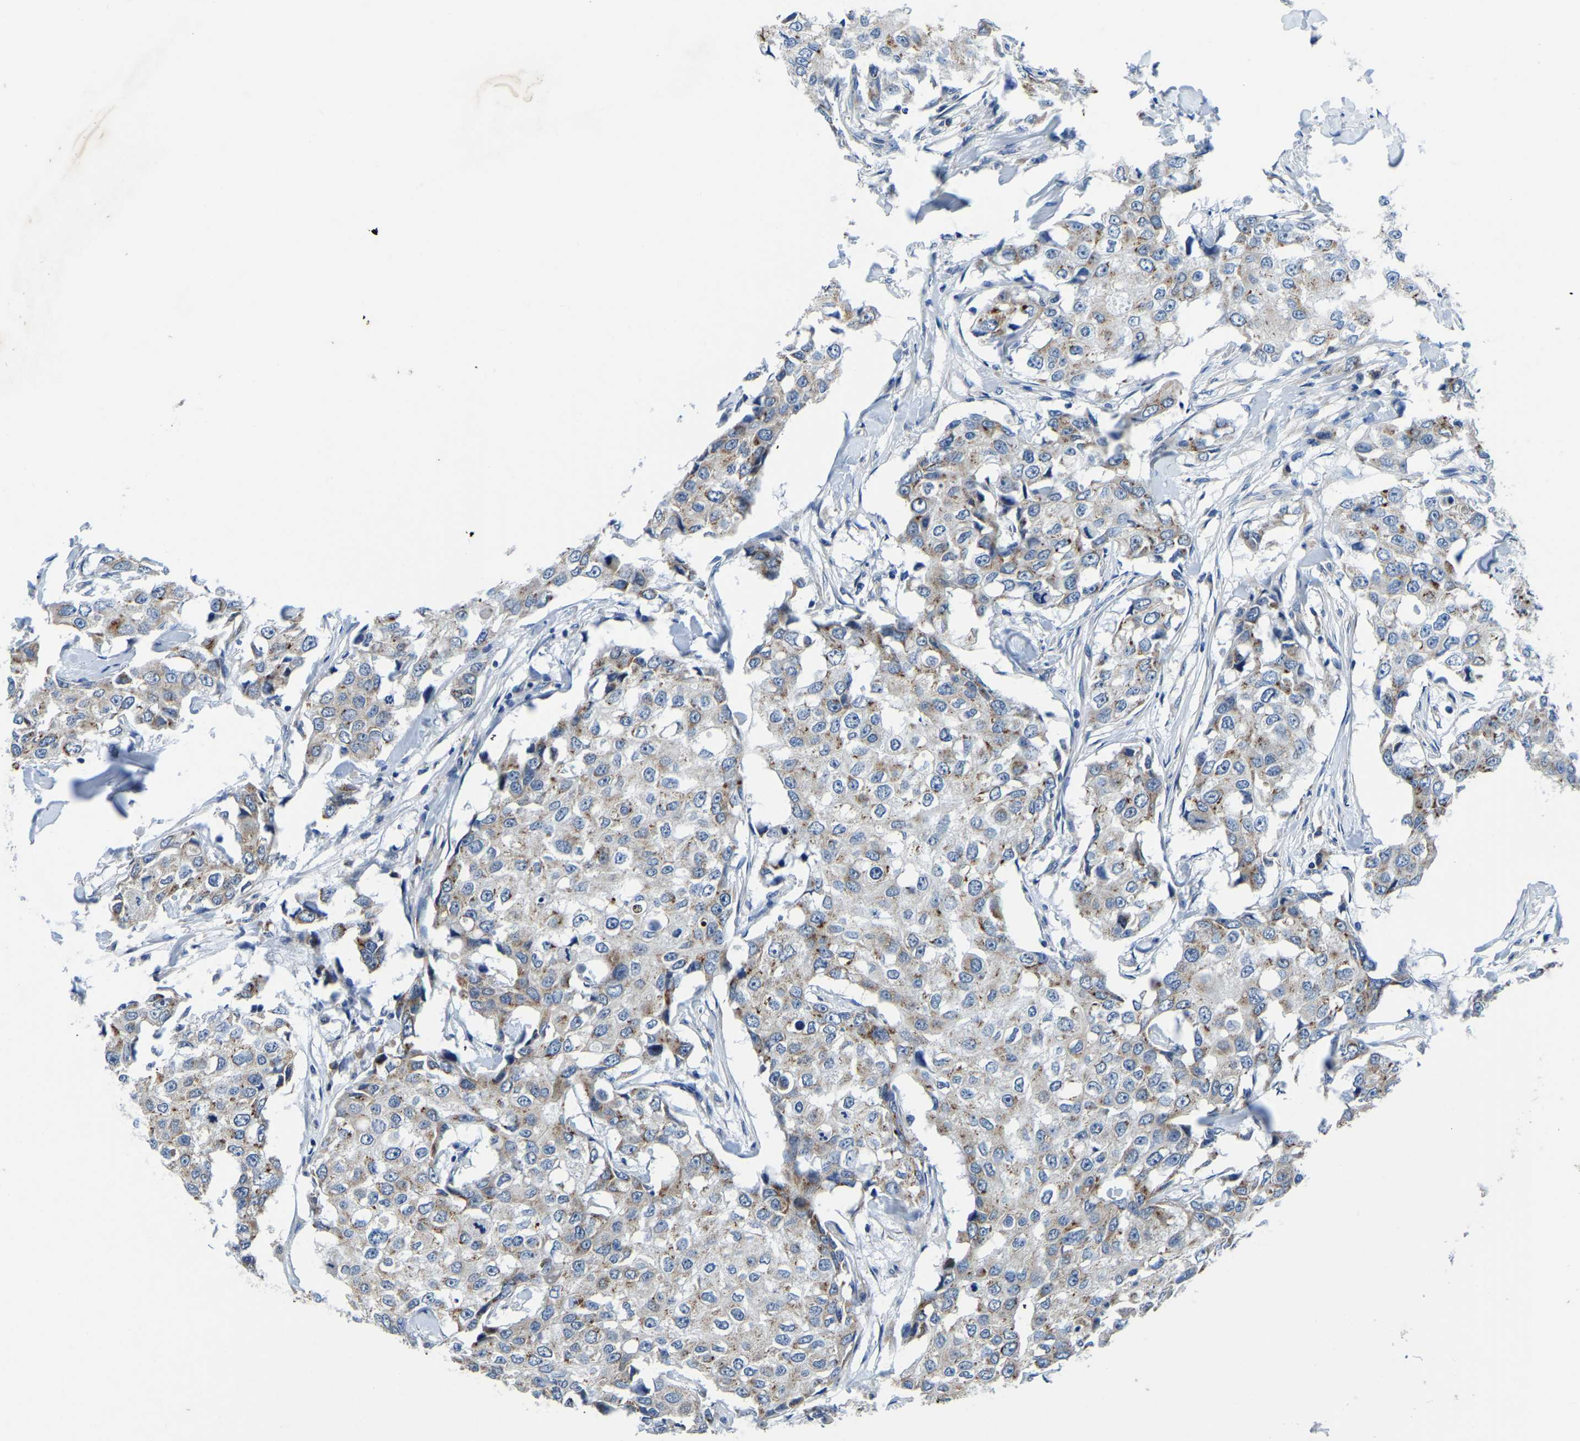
{"staining": {"intensity": "moderate", "quantity": "25%-75%", "location": "cytoplasmic/membranous"}, "tissue": "breast cancer", "cell_type": "Tumor cells", "image_type": "cancer", "snomed": [{"axis": "morphology", "description": "Duct carcinoma"}, {"axis": "topography", "description": "Breast"}], "caption": "This histopathology image reveals IHC staining of human breast invasive ductal carcinoma, with medium moderate cytoplasmic/membranous staining in approximately 25%-75% of tumor cells.", "gene": "LIAS", "patient": {"sex": "female", "age": 27}}